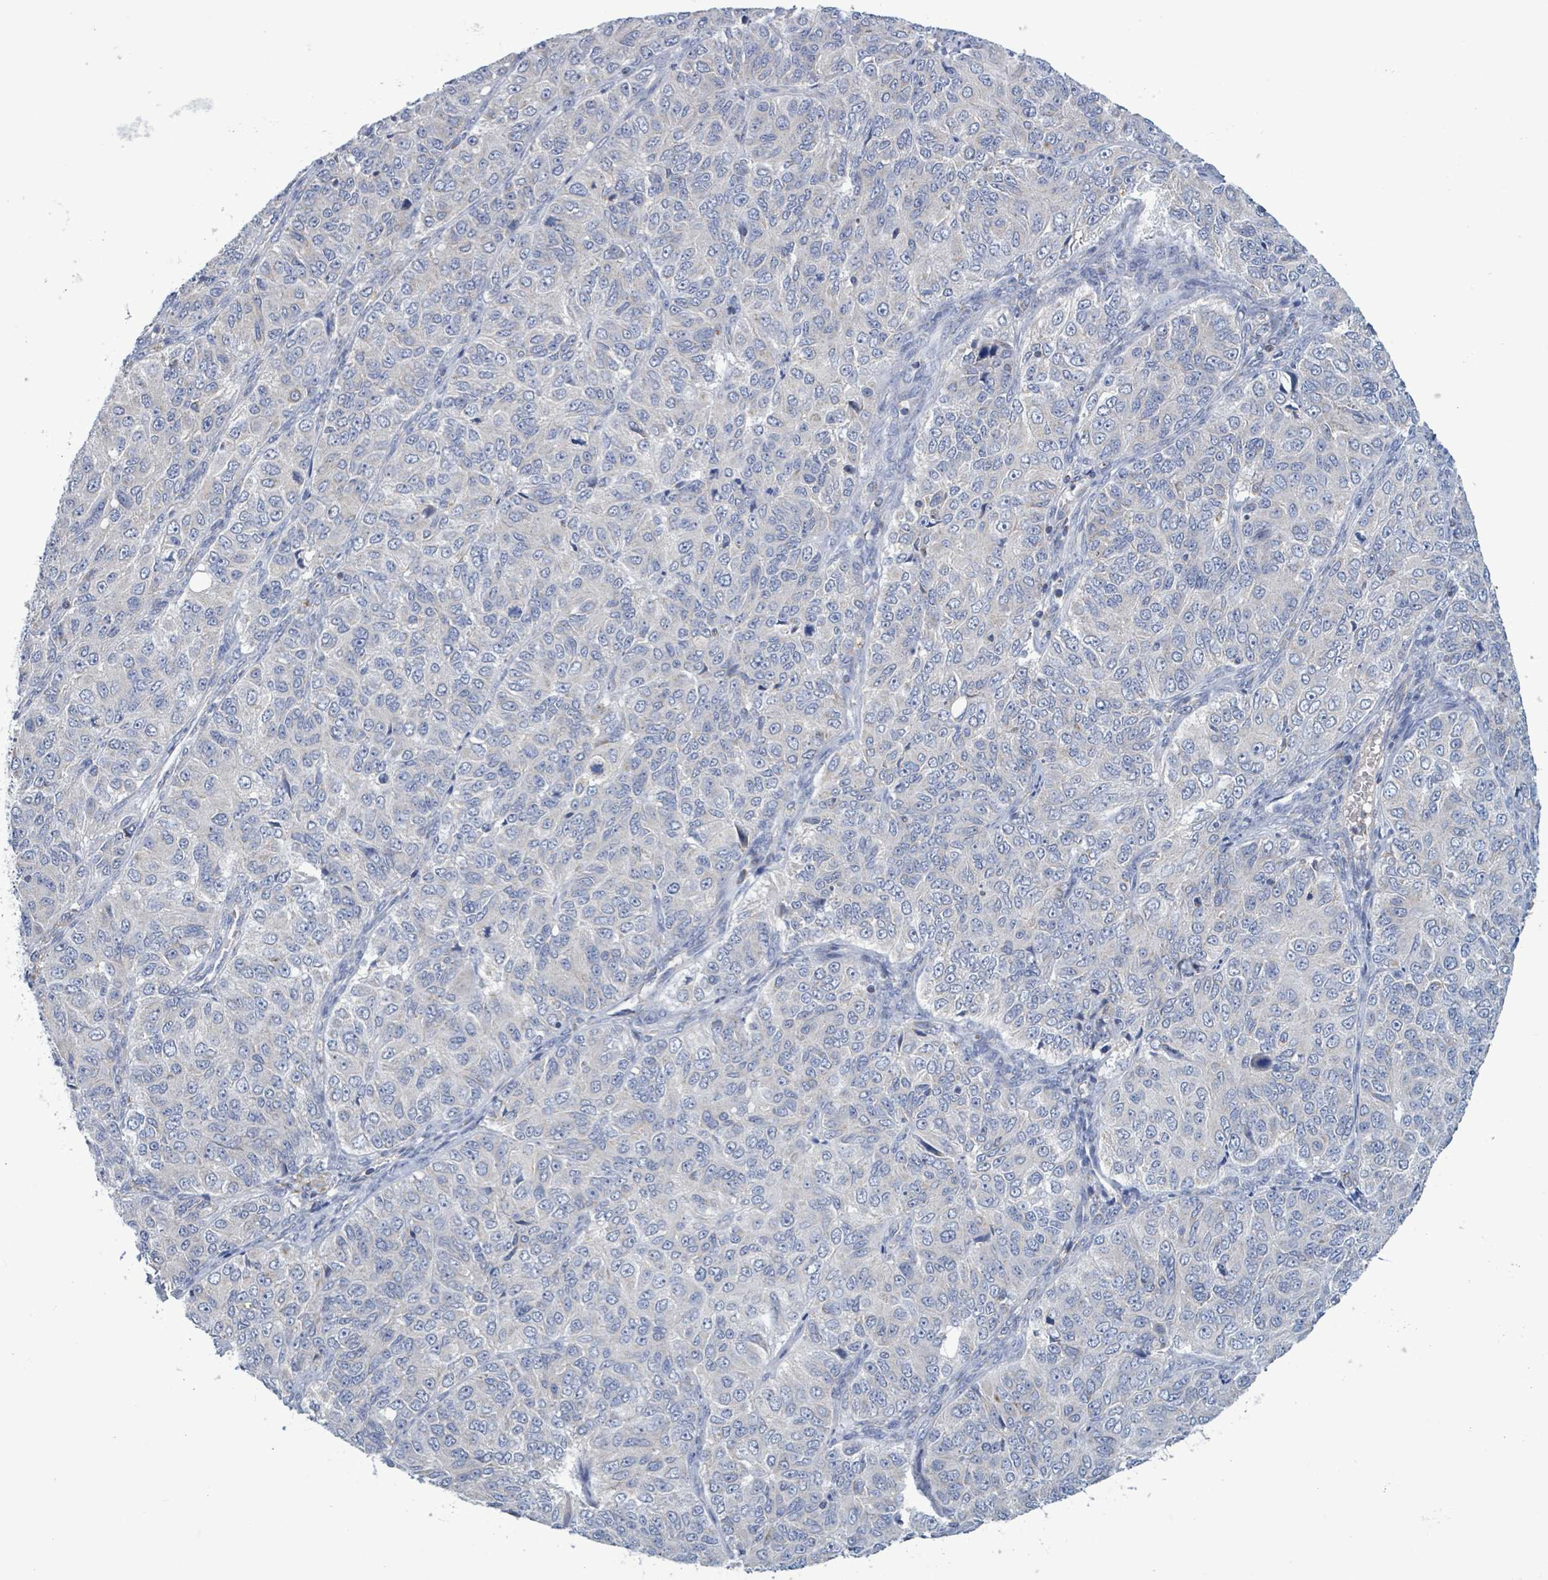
{"staining": {"intensity": "negative", "quantity": "none", "location": "none"}, "tissue": "ovarian cancer", "cell_type": "Tumor cells", "image_type": "cancer", "snomed": [{"axis": "morphology", "description": "Carcinoma, endometroid"}, {"axis": "topography", "description": "Ovary"}], "caption": "Tumor cells are negative for brown protein staining in ovarian endometroid carcinoma.", "gene": "AKR1C4", "patient": {"sex": "female", "age": 51}}